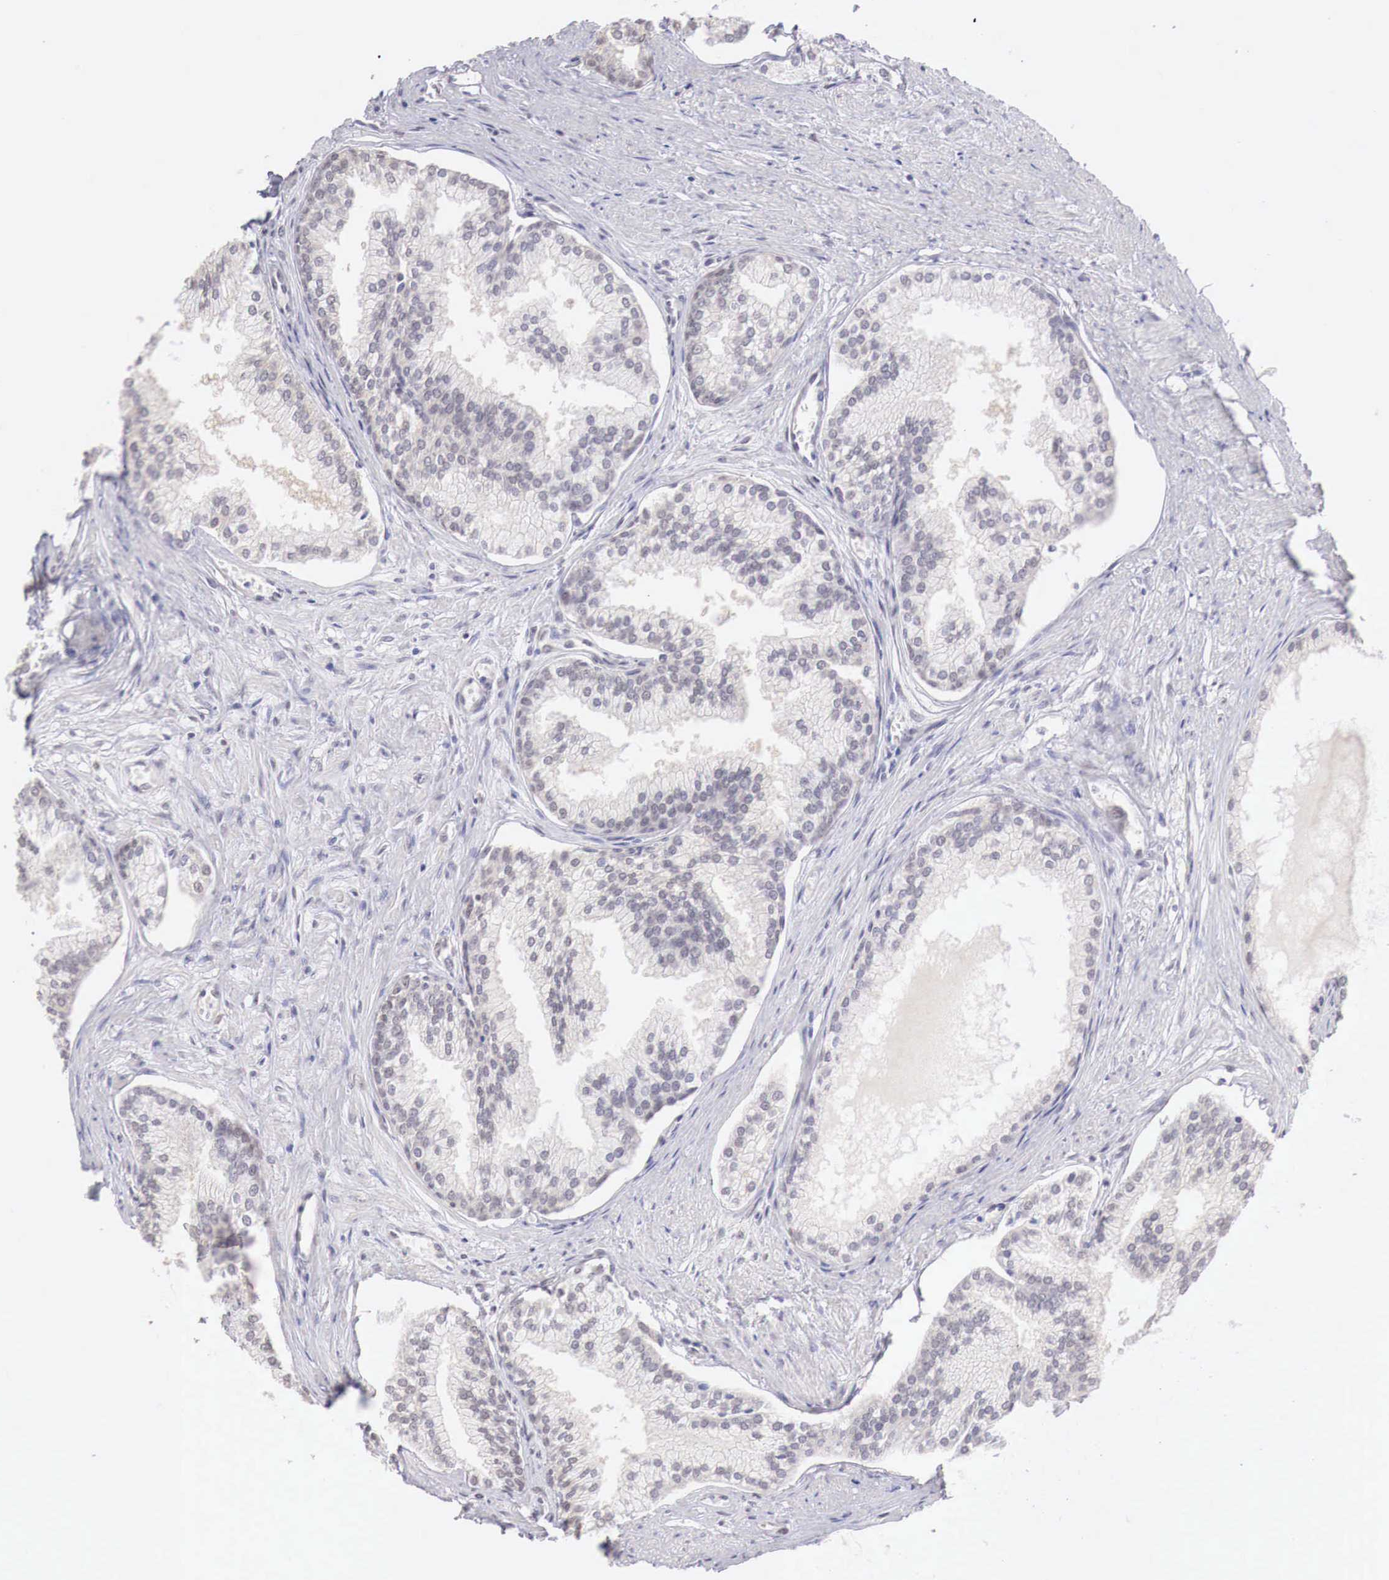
{"staining": {"intensity": "weak", "quantity": "<25%", "location": "nuclear"}, "tissue": "prostate", "cell_type": "Glandular cells", "image_type": "normal", "snomed": [{"axis": "morphology", "description": "Normal tissue, NOS"}, {"axis": "topography", "description": "Prostate"}], "caption": "High power microscopy histopathology image of an IHC histopathology image of unremarkable prostate, revealing no significant staining in glandular cells.", "gene": "UBA1", "patient": {"sex": "male", "age": 68}}